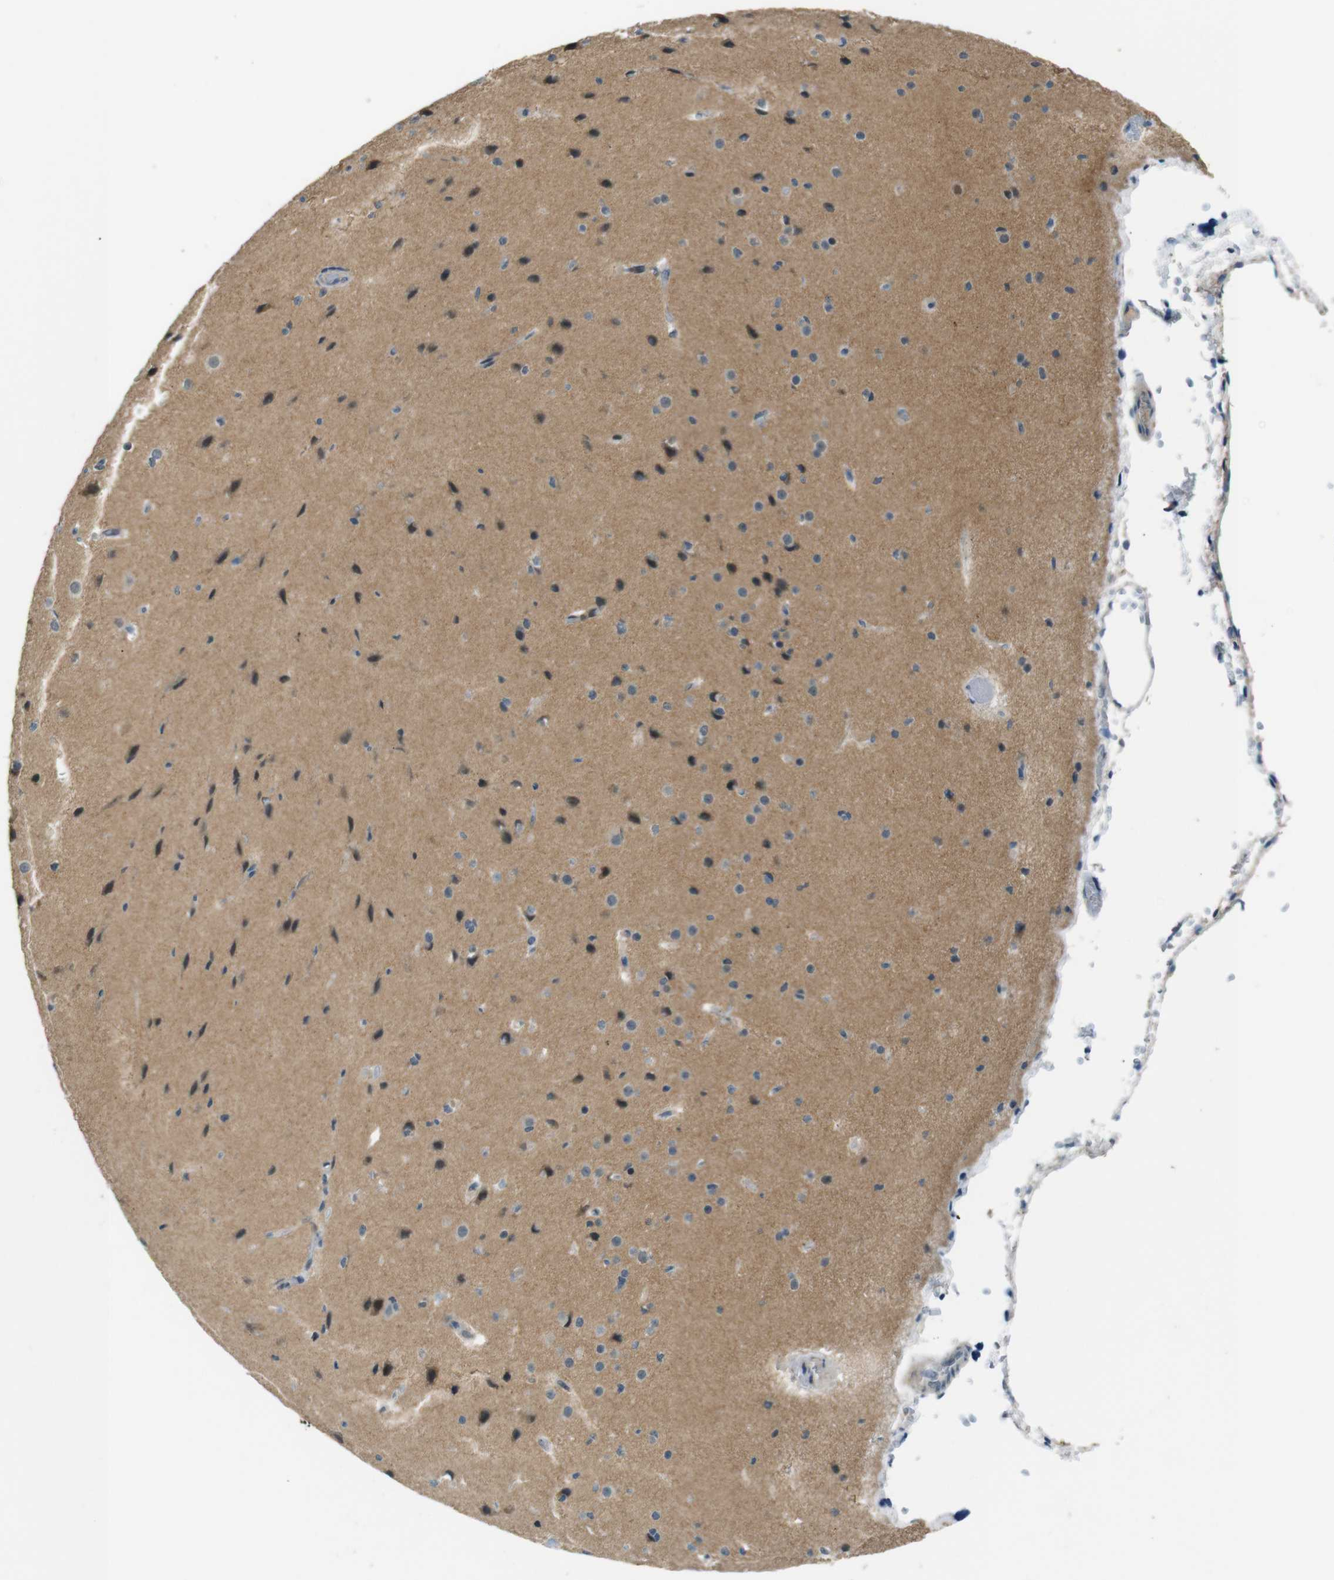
{"staining": {"intensity": "weak", "quantity": "25%-75%", "location": "cytoplasmic/membranous"}, "tissue": "cerebral cortex", "cell_type": "Endothelial cells", "image_type": "normal", "snomed": [{"axis": "morphology", "description": "Normal tissue, NOS"}, {"axis": "morphology", "description": "Developmental malformation"}, {"axis": "topography", "description": "Cerebral cortex"}], "caption": "Endothelial cells reveal low levels of weak cytoplasmic/membranous positivity in about 25%-75% of cells in normal human cerebral cortex. (DAB (3,3'-diaminobenzidine) = brown stain, brightfield microscopy at high magnification).", "gene": "MAGI2", "patient": {"sex": "female", "age": 30}}